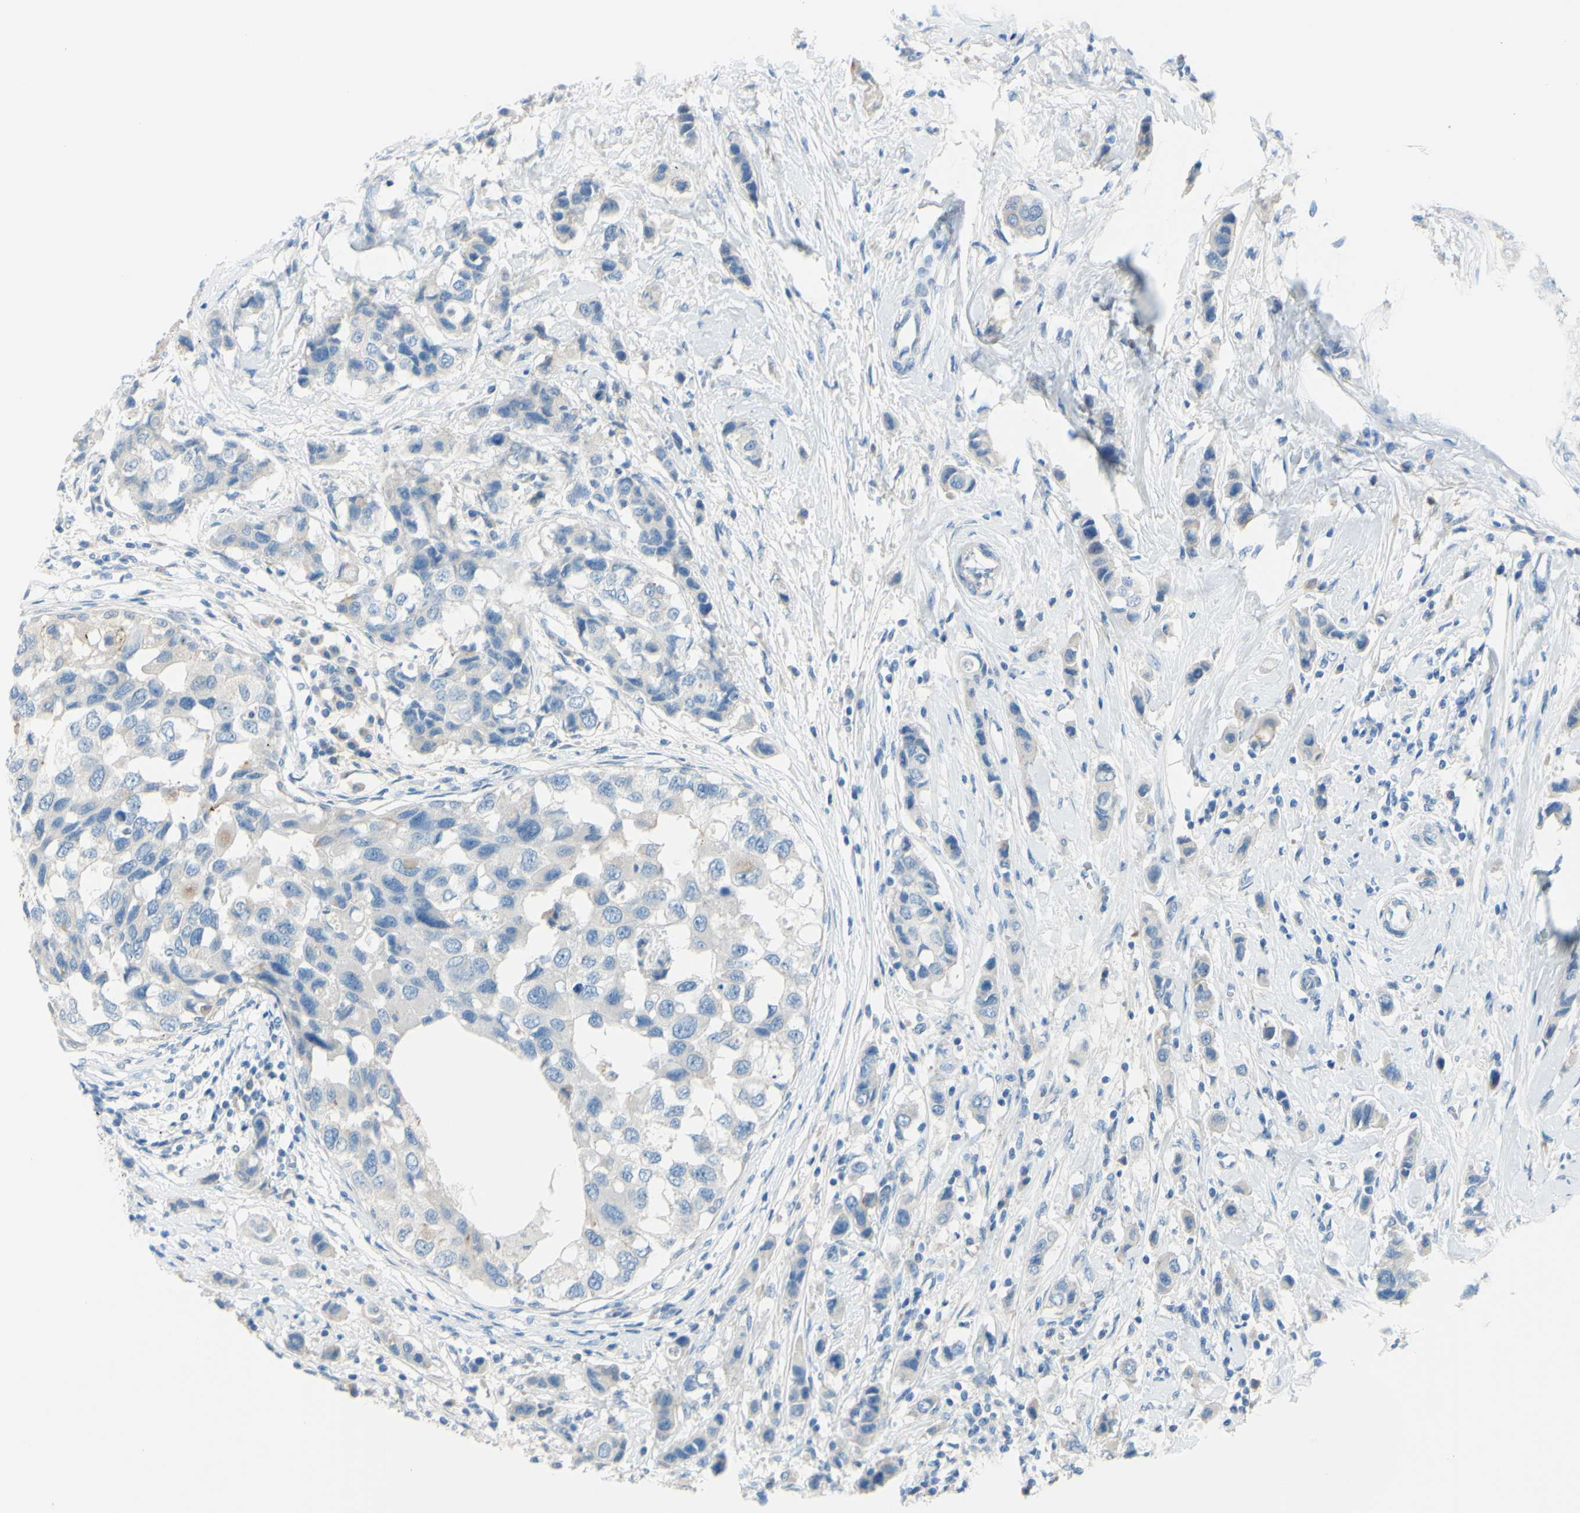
{"staining": {"intensity": "weak", "quantity": "<25%", "location": "cytoplasmic/membranous"}, "tissue": "breast cancer", "cell_type": "Tumor cells", "image_type": "cancer", "snomed": [{"axis": "morphology", "description": "Normal tissue, NOS"}, {"axis": "morphology", "description": "Duct carcinoma"}, {"axis": "topography", "description": "Breast"}], "caption": "DAB immunohistochemical staining of breast invasive ductal carcinoma reveals no significant expression in tumor cells.", "gene": "SLC1A2", "patient": {"sex": "female", "age": 50}}